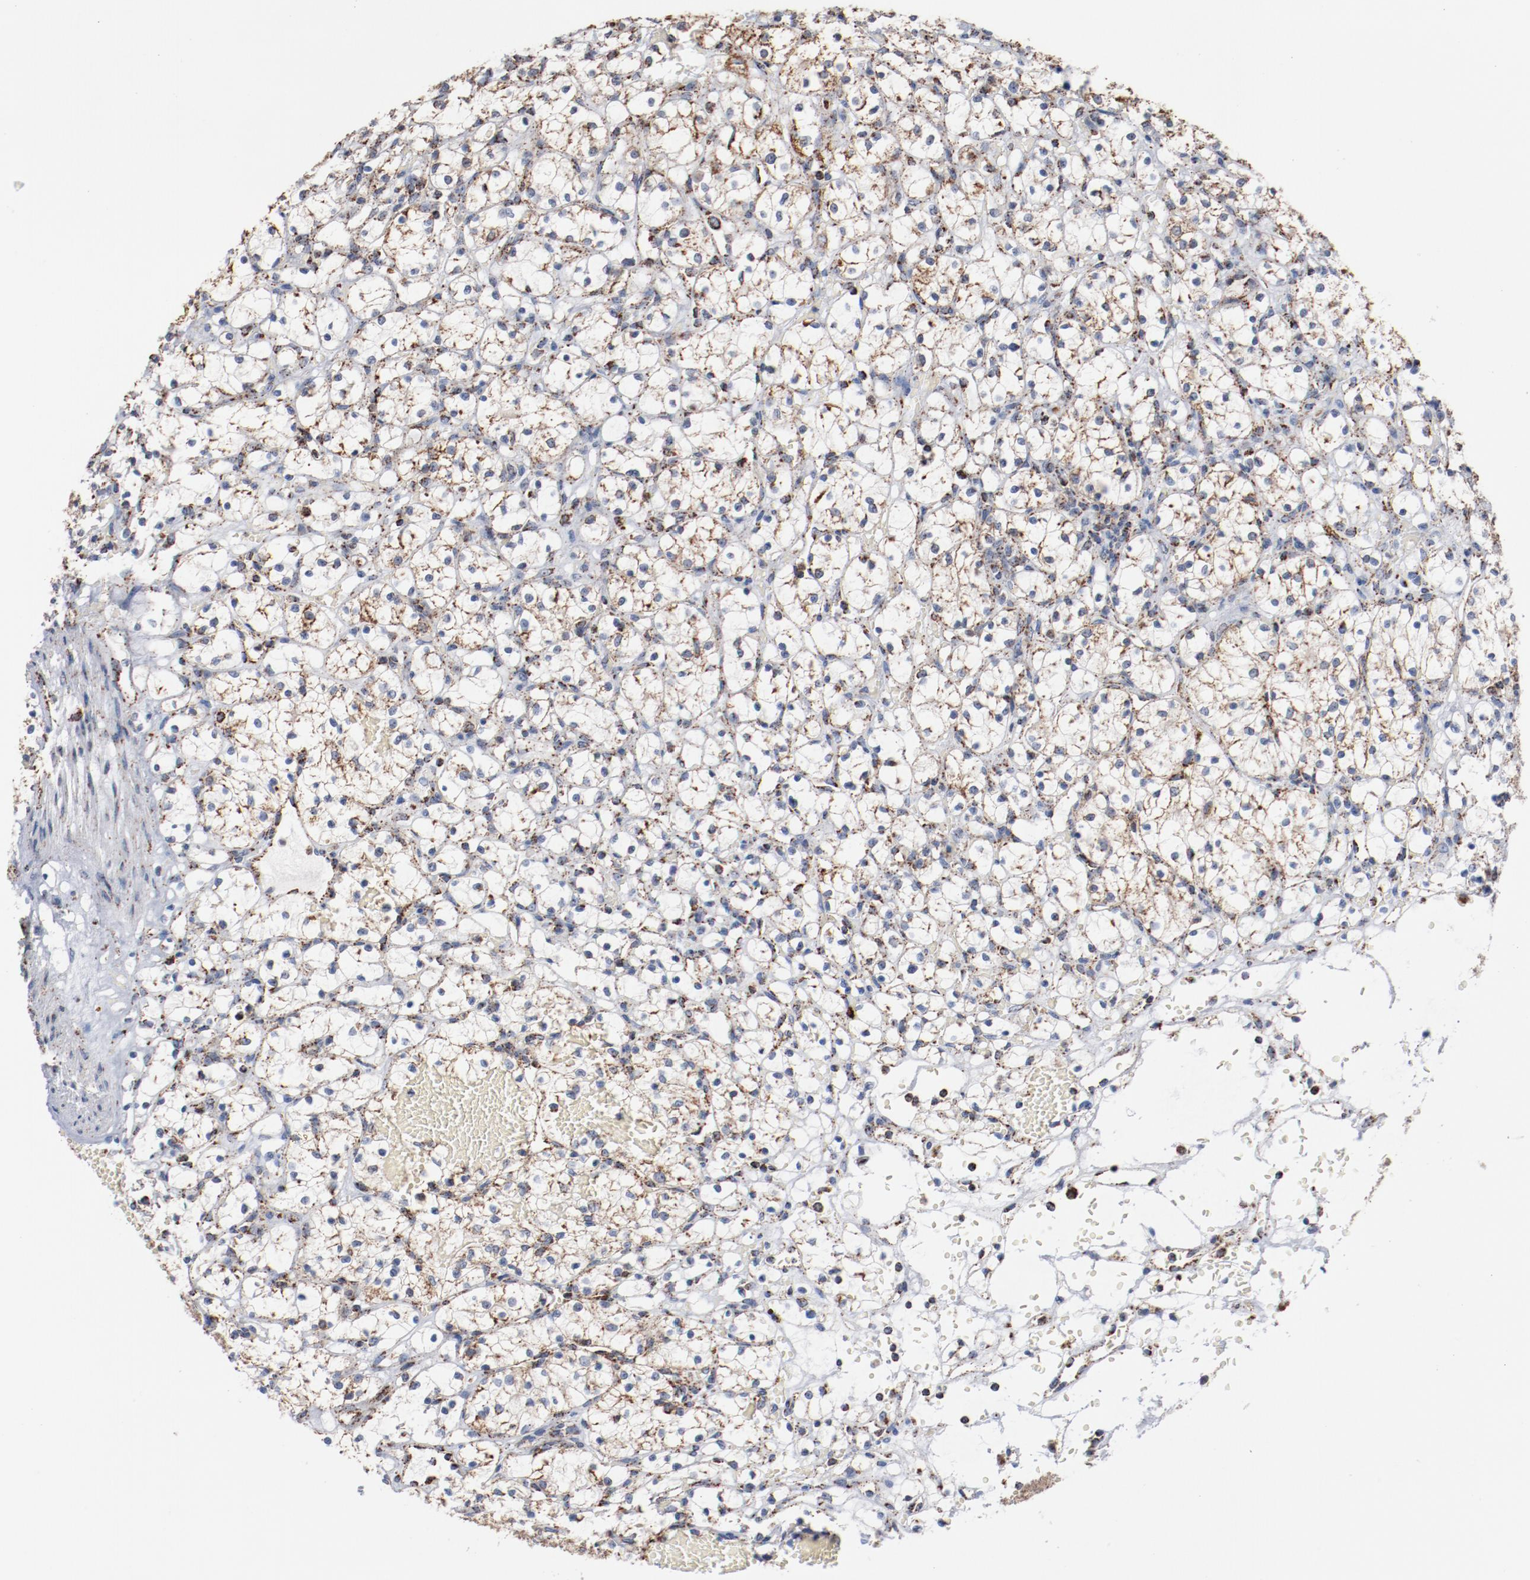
{"staining": {"intensity": "moderate", "quantity": ">75%", "location": "cytoplasmic/membranous"}, "tissue": "renal cancer", "cell_type": "Tumor cells", "image_type": "cancer", "snomed": [{"axis": "morphology", "description": "Adenocarcinoma, NOS"}, {"axis": "topography", "description": "Kidney"}], "caption": "Moderate cytoplasmic/membranous staining for a protein is present in about >75% of tumor cells of renal adenocarcinoma using immunohistochemistry.", "gene": "NDUFS4", "patient": {"sex": "female", "age": 60}}